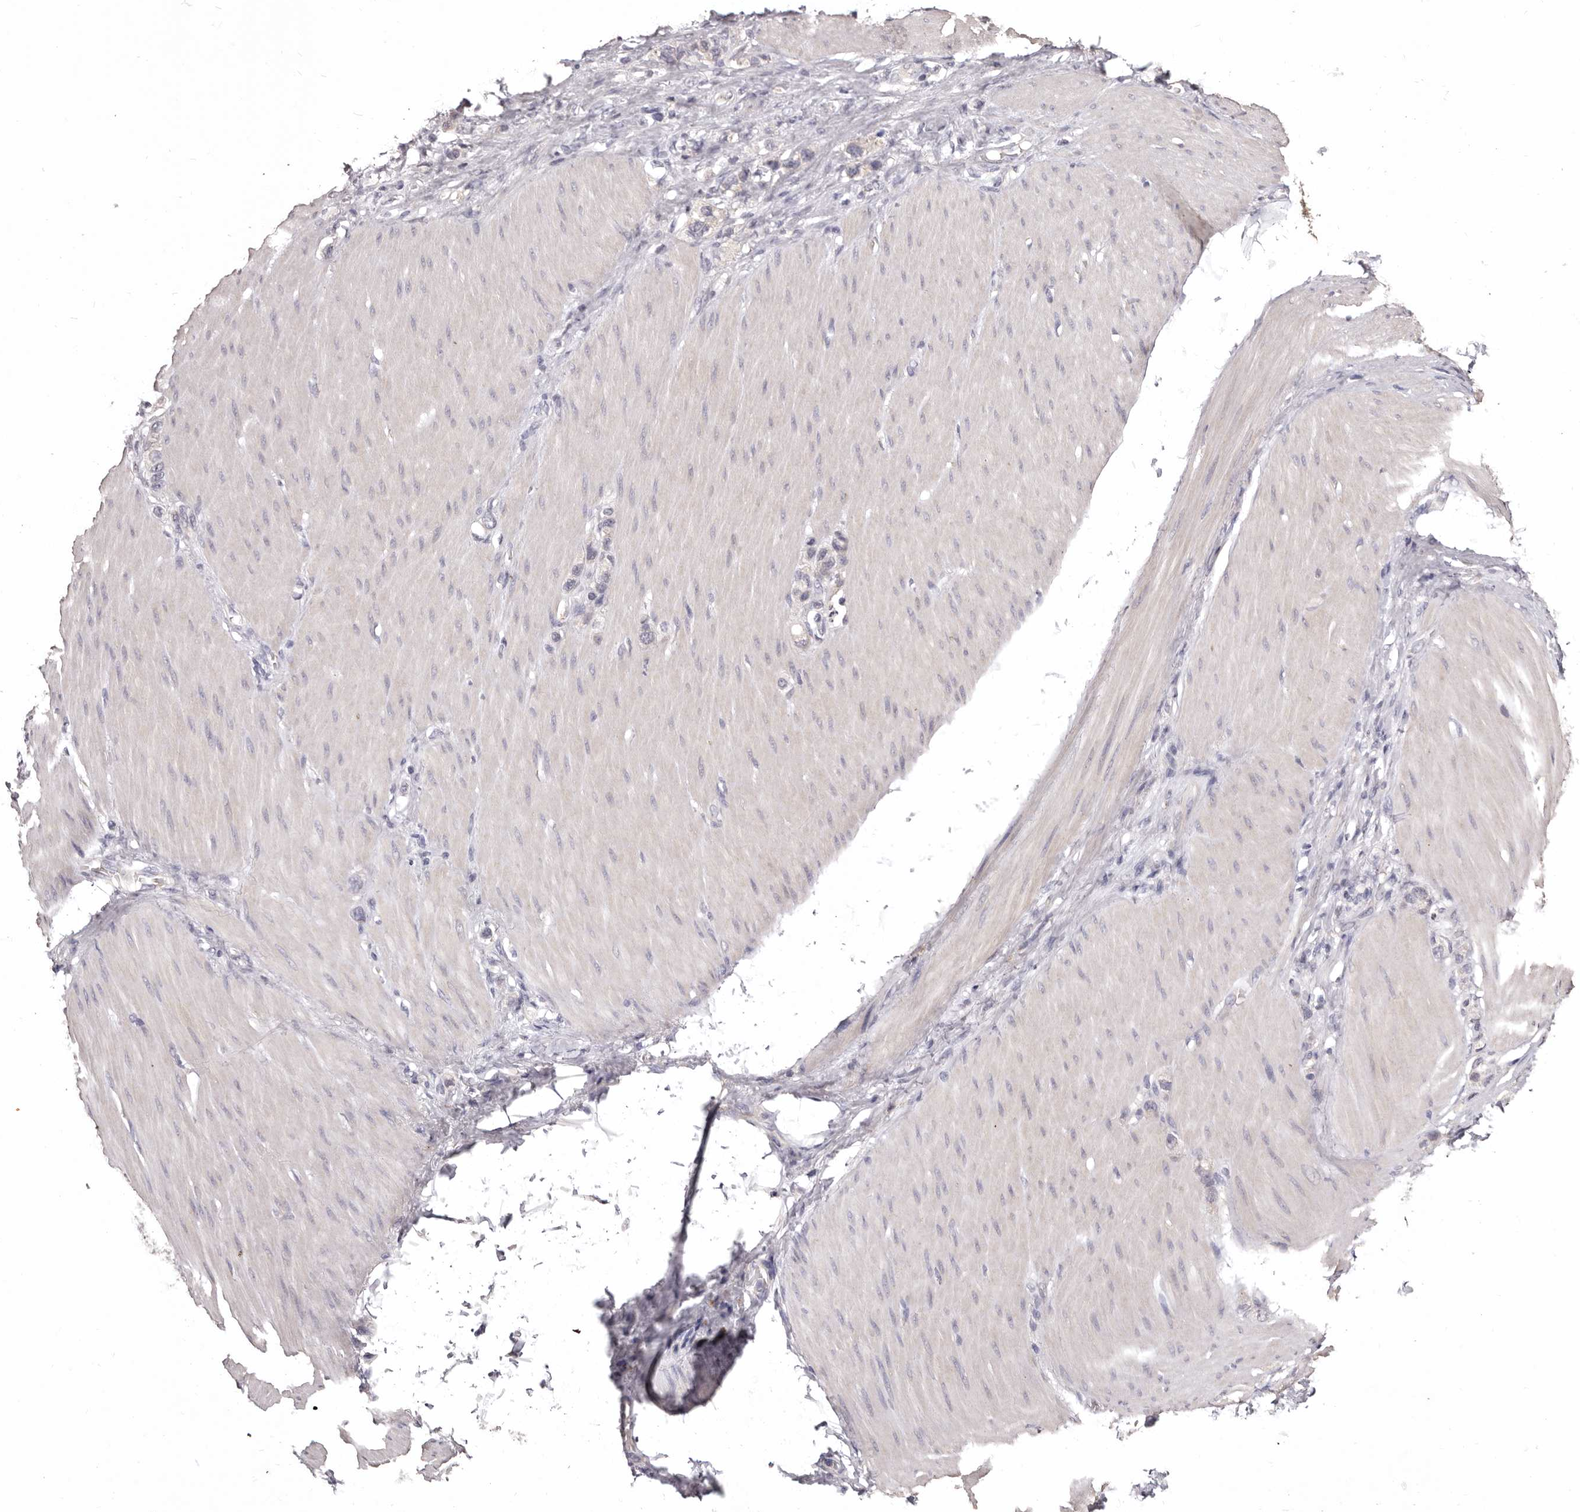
{"staining": {"intensity": "negative", "quantity": "none", "location": "none"}, "tissue": "stomach cancer", "cell_type": "Tumor cells", "image_type": "cancer", "snomed": [{"axis": "morphology", "description": "Adenocarcinoma, NOS"}, {"axis": "topography", "description": "Stomach"}], "caption": "IHC photomicrograph of neoplastic tissue: human stomach cancer stained with DAB exhibits no significant protein positivity in tumor cells.", "gene": "ETNK1", "patient": {"sex": "female", "age": 65}}